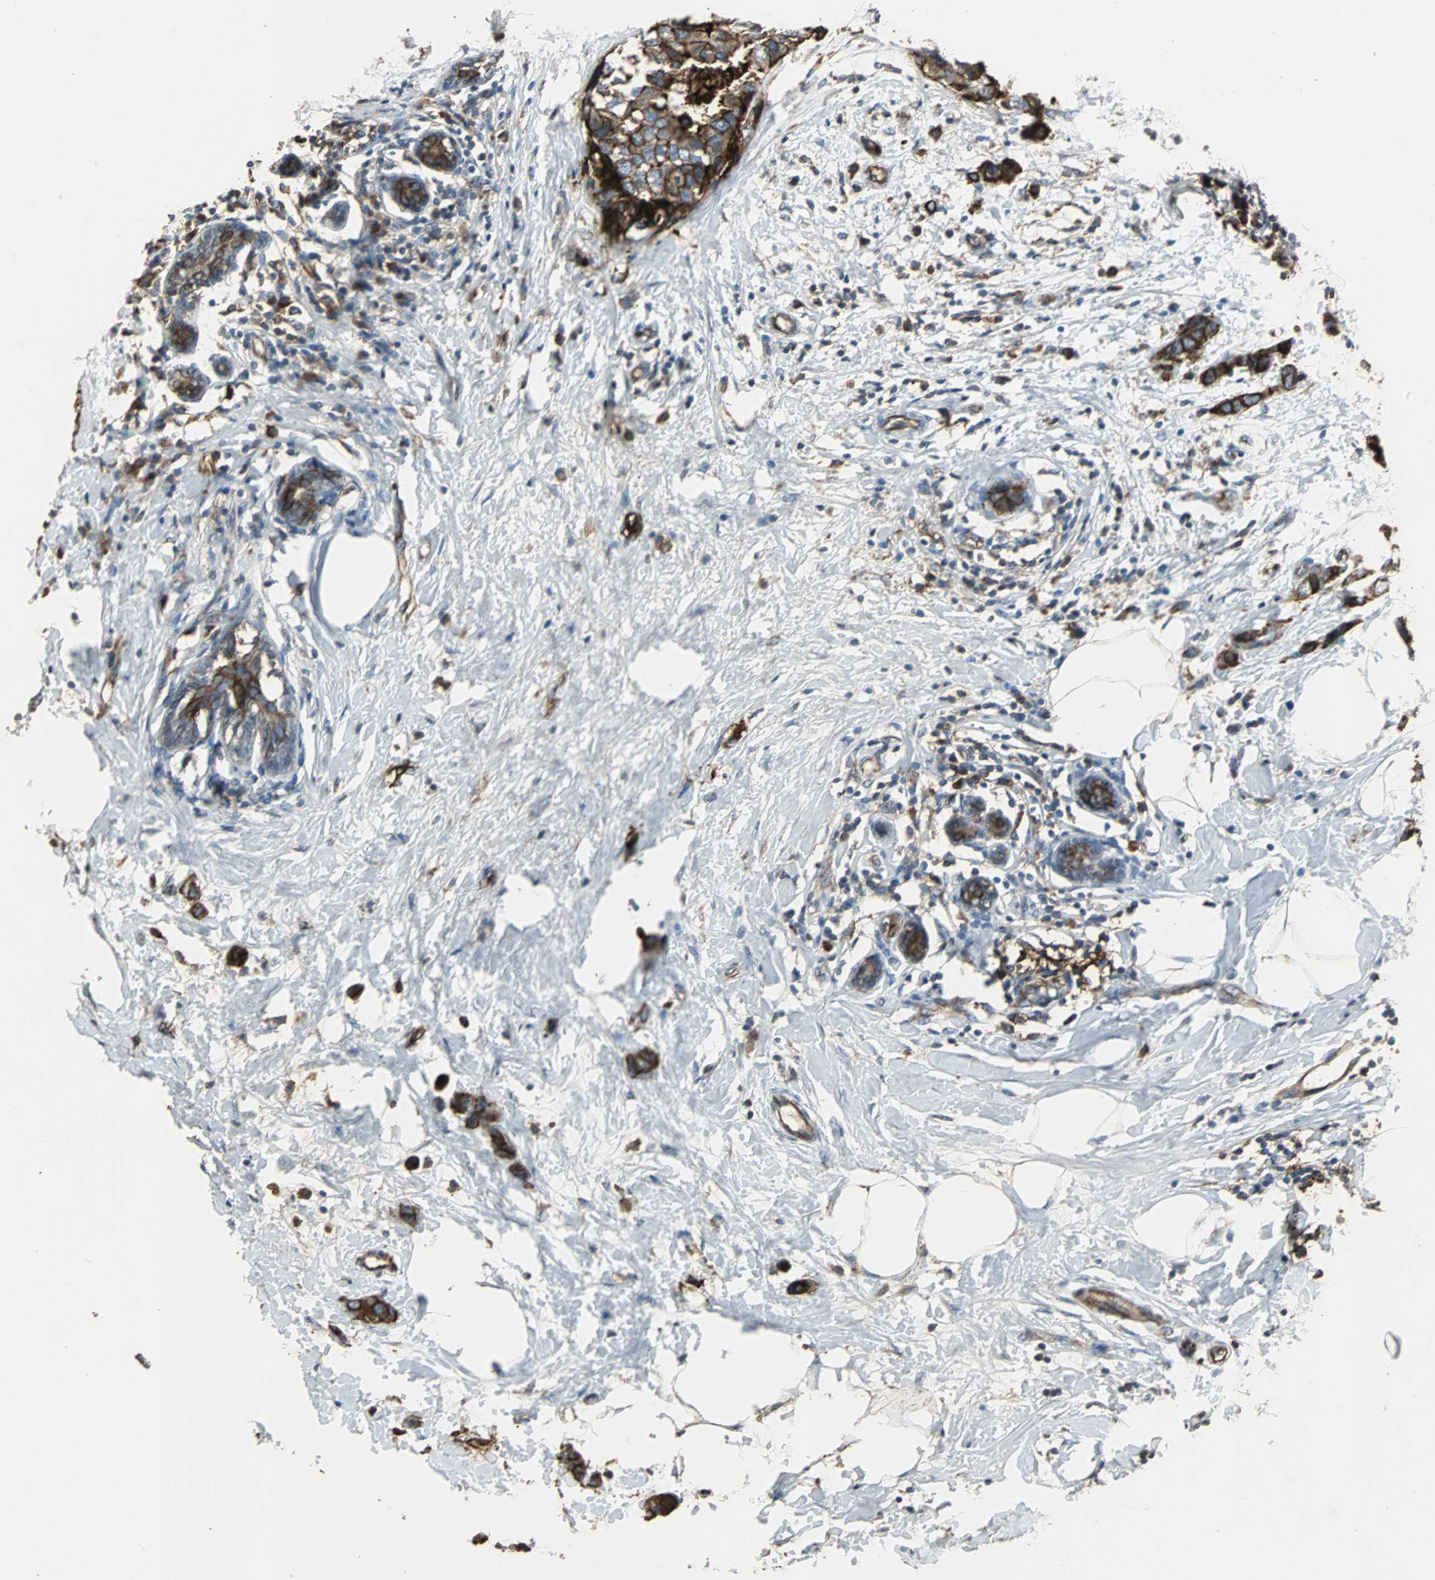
{"staining": {"intensity": "strong", "quantity": ">75%", "location": "cytoplasmic/membranous"}, "tissue": "breast cancer", "cell_type": "Tumor cells", "image_type": "cancer", "snomed": [{"axis": "morphology", "description": "Normal tissue, NOS"}, {"axis": "morphology", "description": "Duct carcinoma"}, {"axis": "topography", "description": "Breast"}], "caption": "Human breast cancer stained with a brown dye demonstrates strong cytoplasmic/membranous positive positivity in approximately >75% of tumor cells.", "gene": "F11R", "patient": {"sex": "female", "age": 50}}